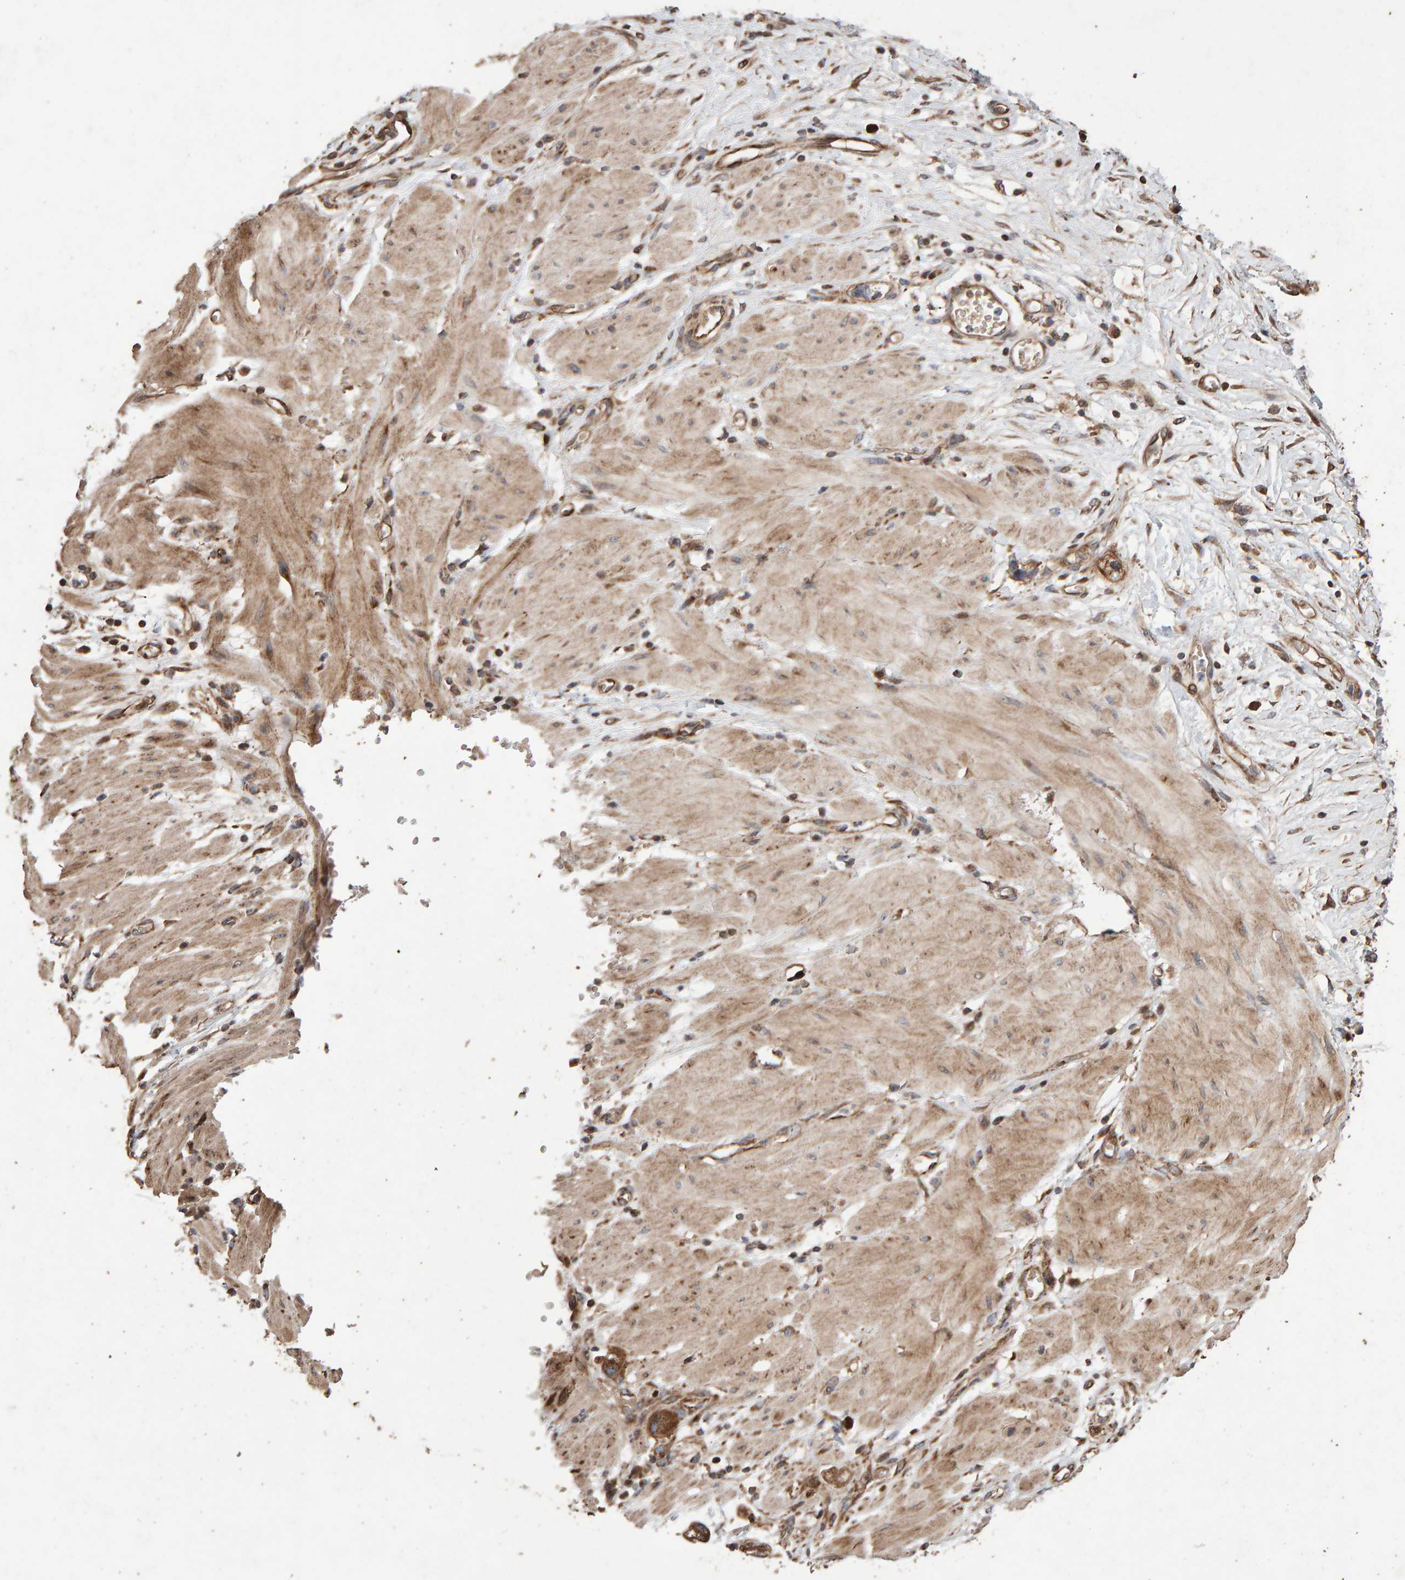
{"staining": {"intensity": "moderate", "quantity": ">75%", "location": "cytoplasmic/membranous"}, "tissue": "stomach cancer", "cell_type": "Tumor cells", "image_type": "cancer", "snomed": [{"axis": "morphology", "description": "Adenocarcinoma, NOS"}, {"axis": "topography", "description": "Stomach"}, {"axis": "topography", "description": "Stomach, lower"}], "caption": "High-magnification brightfield microscopy of stomach cancer (adenocarcinoma) stained with DAB (brown) and counterstained with hematoxylin (blue). tumor cells exhibit moderate cytoplasmic/membranous positivity is seen in about>75% of cells. The staining is performed using DAB (3,3'-diaminobenzidine) brown chromogen to label protein expression. The nuclei are counter-stained blue using hematoxylin.", "gene": "OSBP2", "patient": {"sex": "female", "age": 48}}